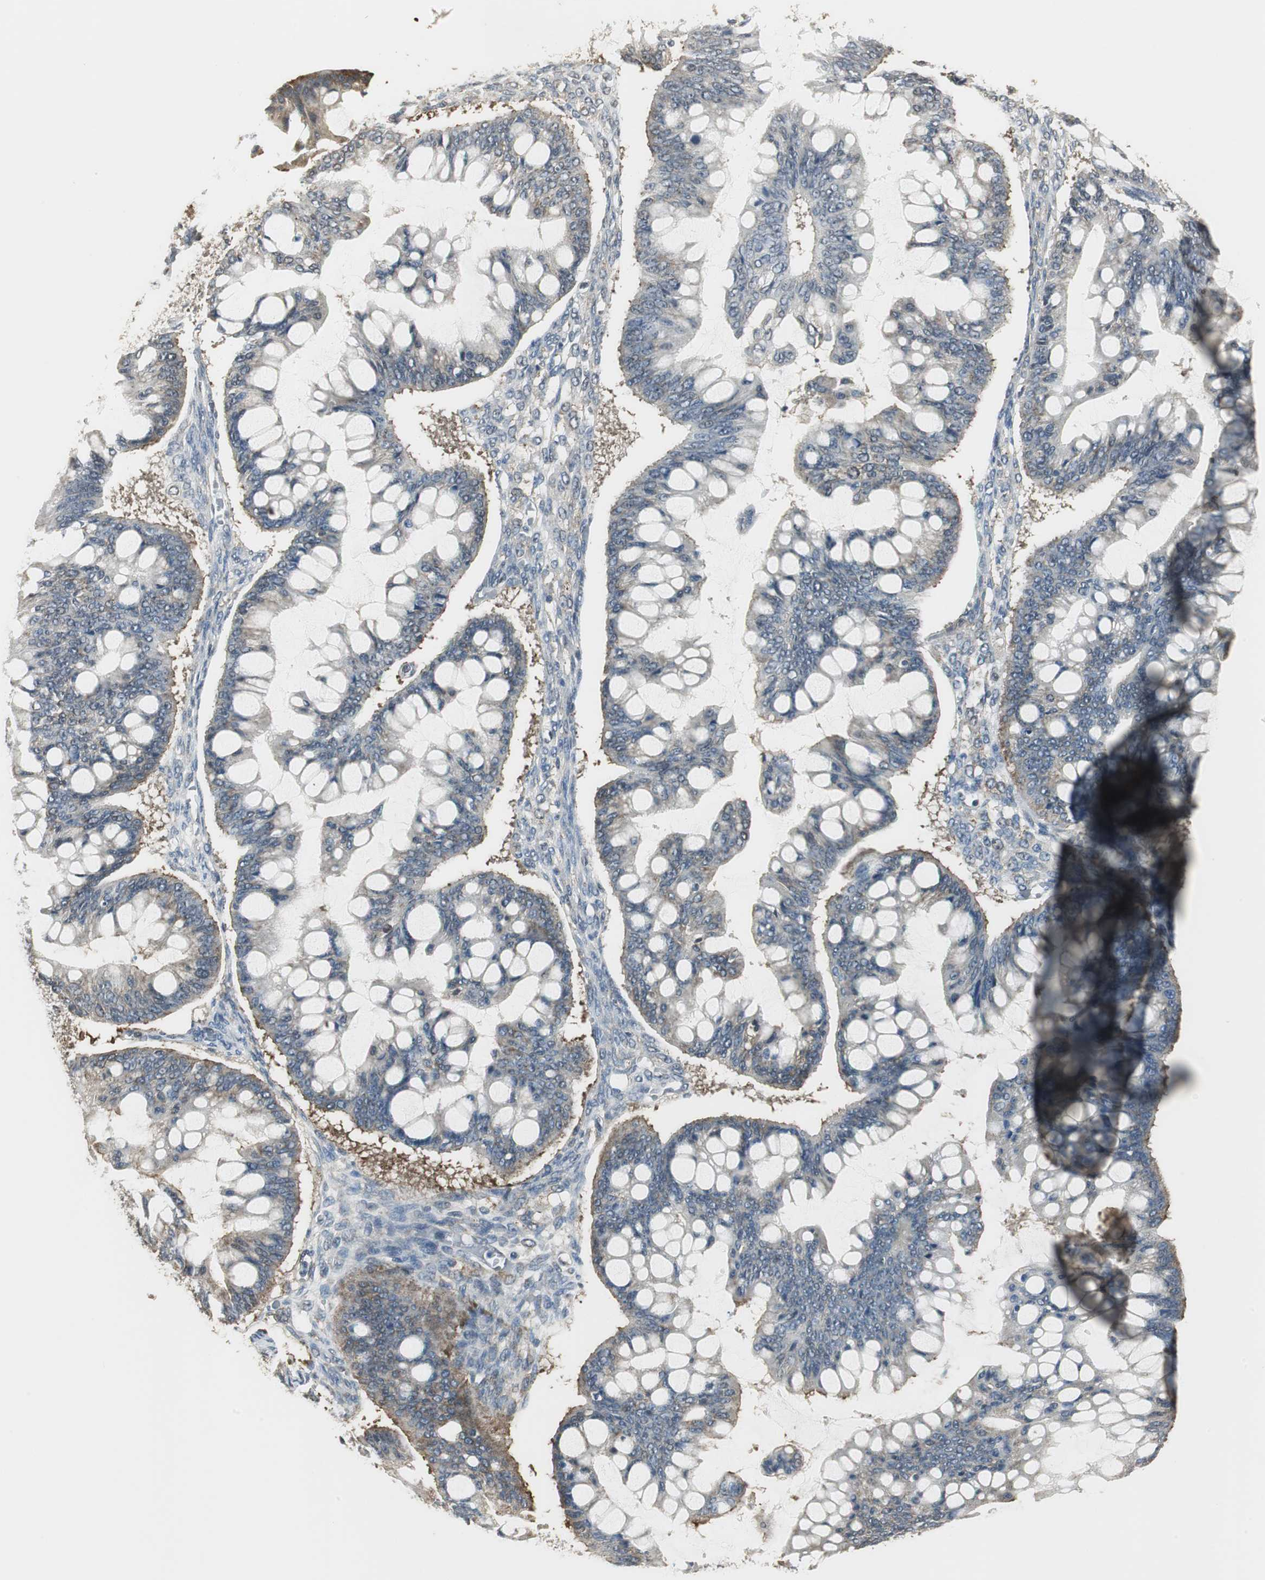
{"staining": {"intensity": "weak", "quantity": "25%-75%", "location": "cytoplasmic/membranous"}, "tissue": "ovarian cancer", "cell_type": "Tumor cells", "image_type": "cancer", "snomed": [{"axis": "morphology", "description": "Cystadenocarcinoma, mucinous, NOS"}, {"axis": "topography", "description": "Ovary"}], "caption": "Tumor cells reveal low levels of weak cytoplasmic/membranous expression in about 25%-75% of cells in human ovarian cancer.", "gene": "CCT5", "patient": {"sex": "female", "age": 73}}